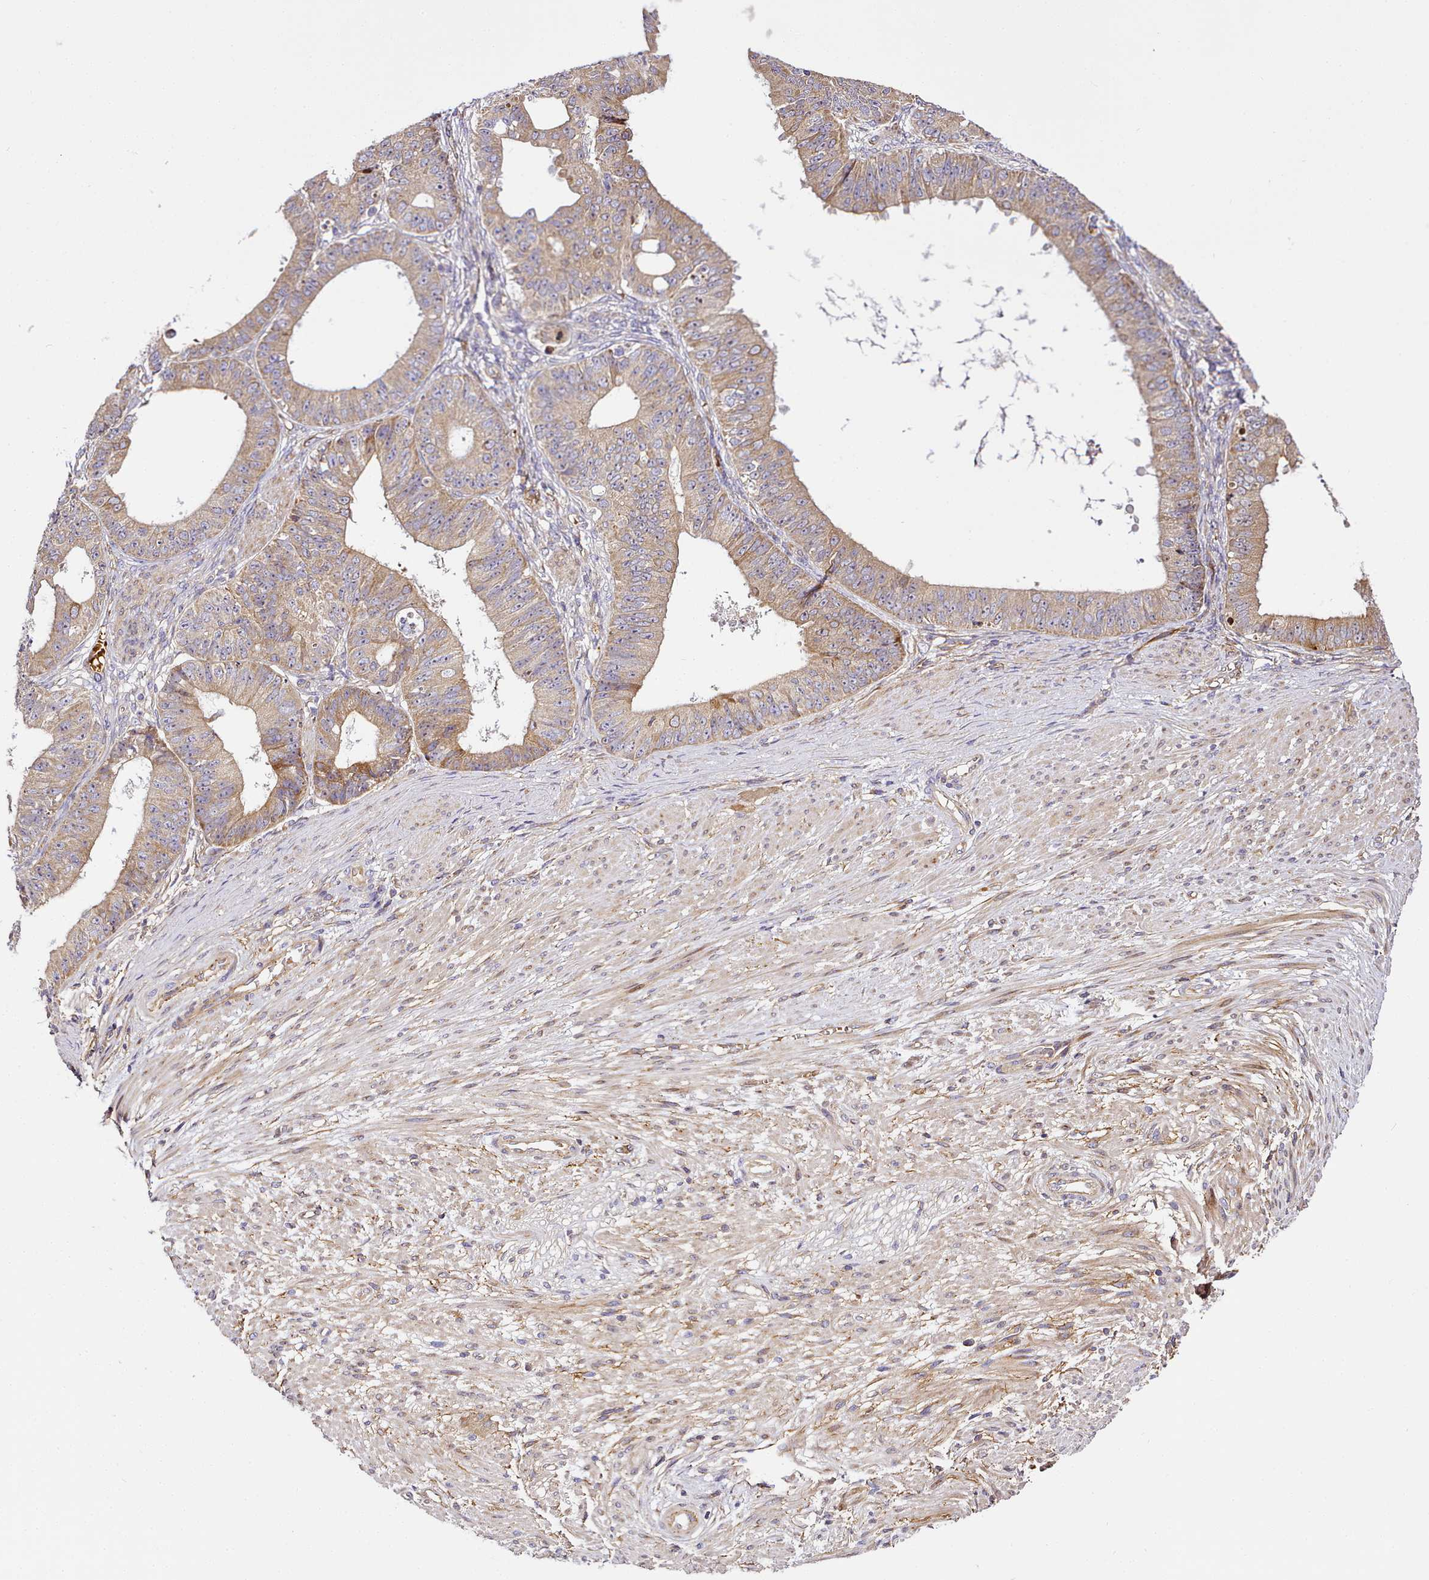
{"staining": {"intensity": "weak", "quantity": "25%-75%", "location": "cytoplasmic/membranous"}, "tissue": "ovarian cancer", "cell_type": "Tumor cells", "image_type": "cancer", "snomed": [{"axis": "morphology", "description": "Carcinoma, endometroid"}, {"axis": "topography", "description": "Appendix"}, {"axis": "topography", "description": "Ovary"}], "caption": "Protein staining of ovarian cancer tissue displays weak cytoplasmic/membranous positivity in about 25%-75% of tumor cells.", "gene": "NBPF1", "patient": {"sex": "female", "age": 42}}